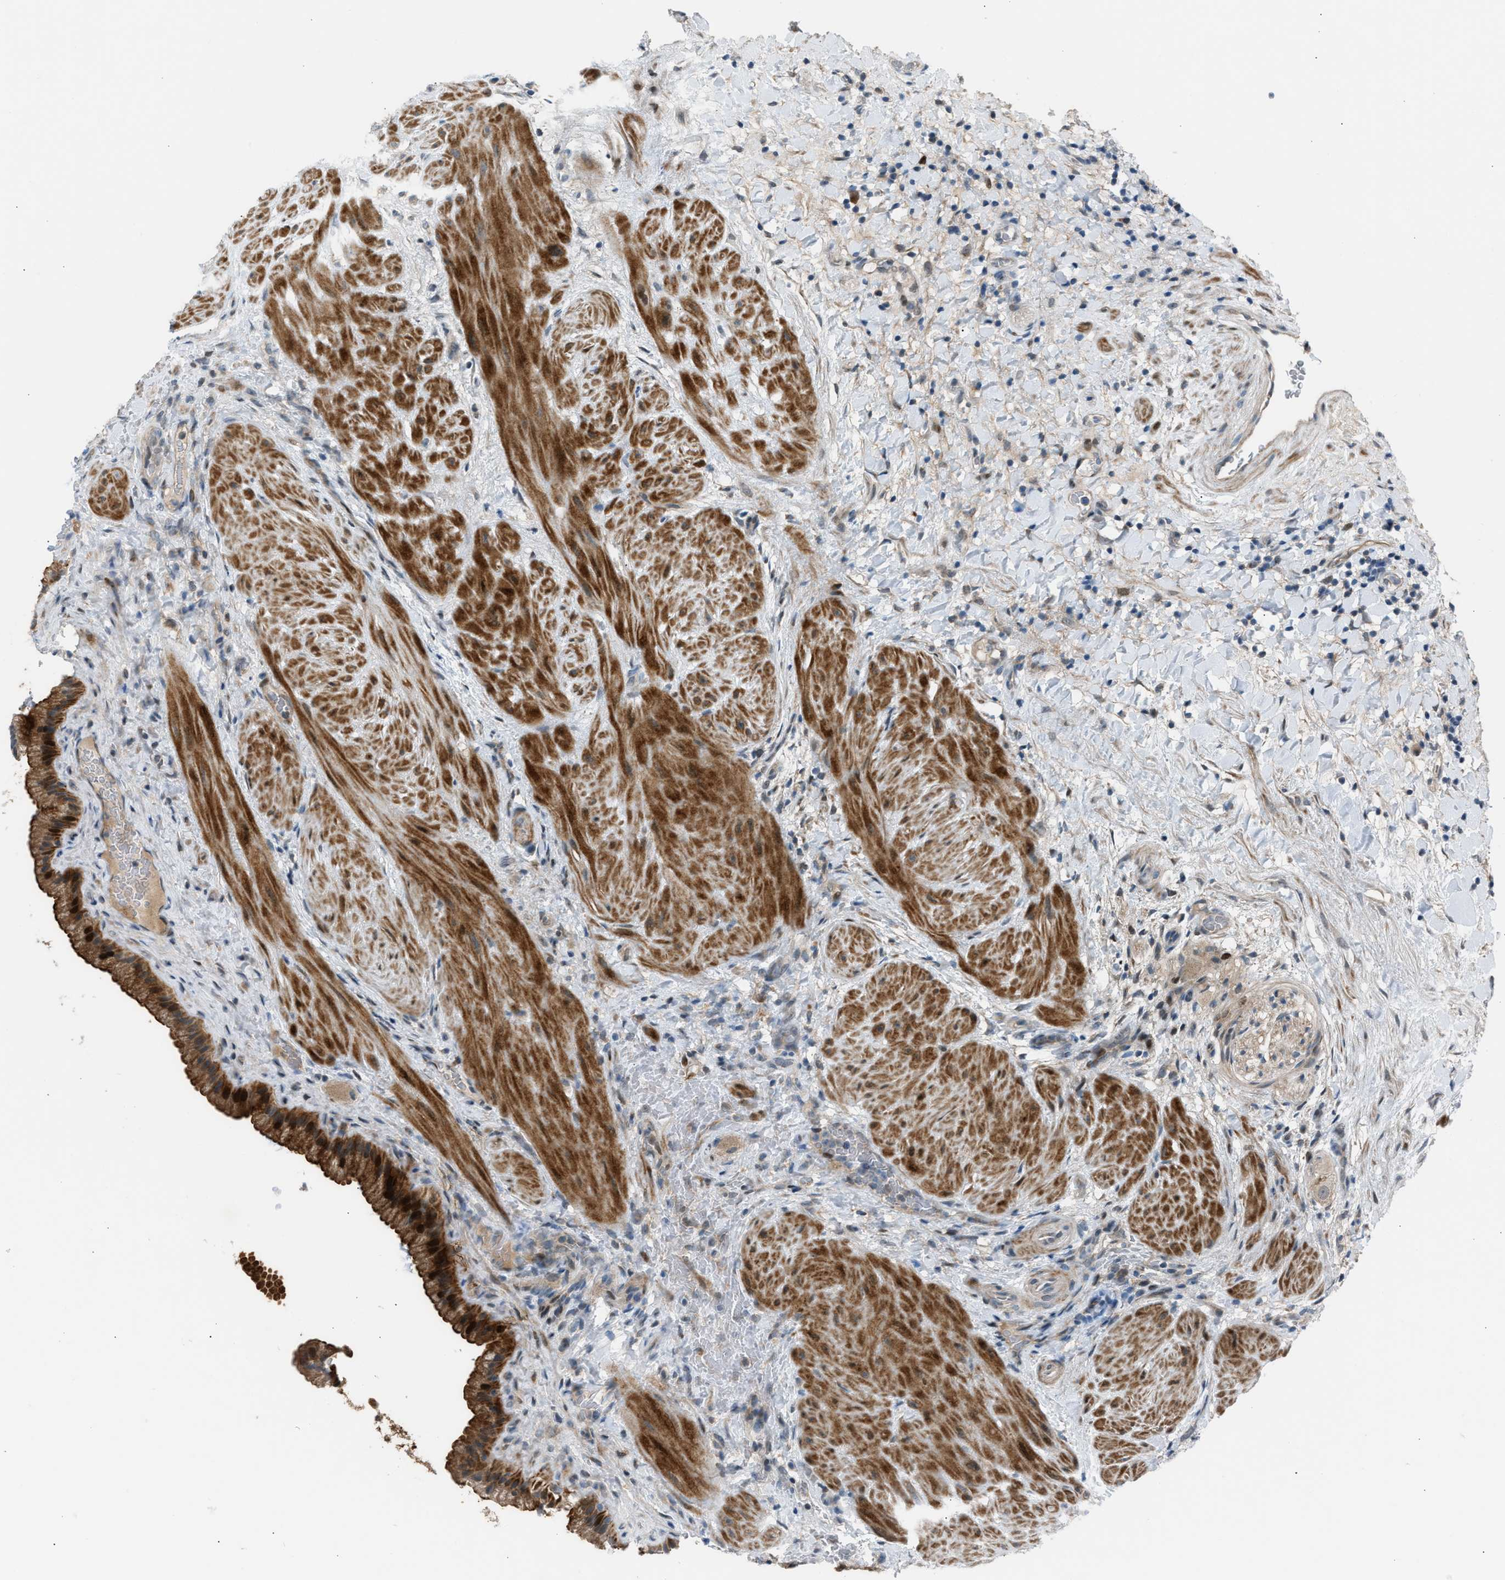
{"staining": {"intensity": "strong", "quantity": ">75%", "location": "cytoplasmic/membranous"}, "tissue": "gallbladder", "cell_type": "Glandular cells", "image_type": "normal", "snomed": [{"axis": "morphology", "description": "Normal tissue, NOS"}, {"axis": "topography", "description": "Gallbladder"}], "caption": "Gallbladder stained for a protein (brown) shows strong cytoplasmic/membranous positive positivity in about >75% of glandular cells.", "gene": "VPS41", "patient": {"sex": "male", "age": 49}}